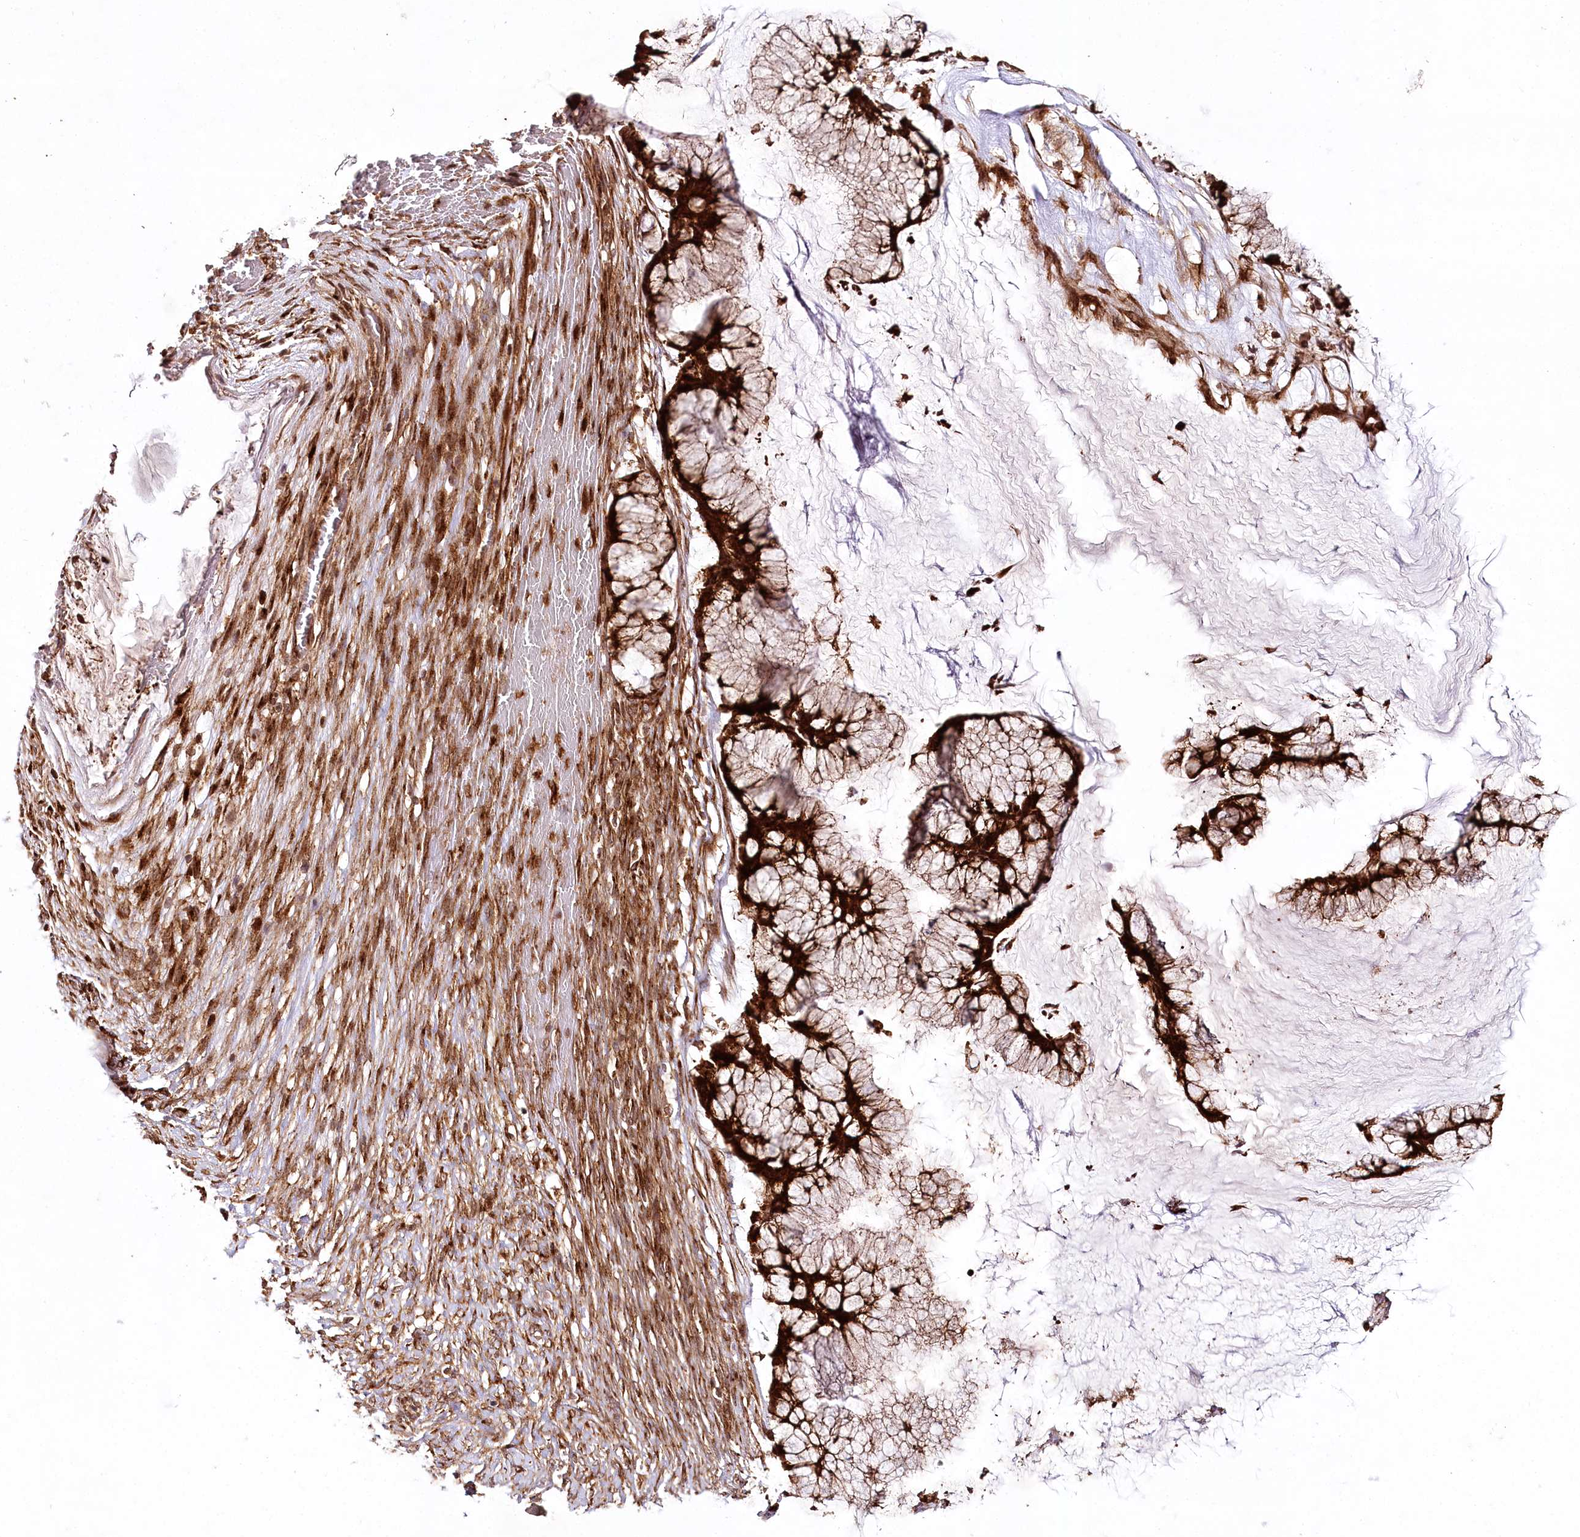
{"staining": {"intensity": "strong", "quantity": ">75%", "location": "cytoplasmic/membranous"}, "tissue": "ovarian cancer", "cell_type": "Tumor cells", "image_type": "cancer", "snomed": [{"axis": "morphology", "description": "Cystadenocarcinoma, mucinous, NOS"}, {"axis": "topography", "description": "Ovary"}], "caption": "The photomicrograph reveals a brown stain indicating the presence of a protein in the cytoplasmic/membranous of tumor cells in ovarian mucinous cystadenocarcinoma.", "gene": "COPG1", "patient": {"sex": "female", "age": 42}}